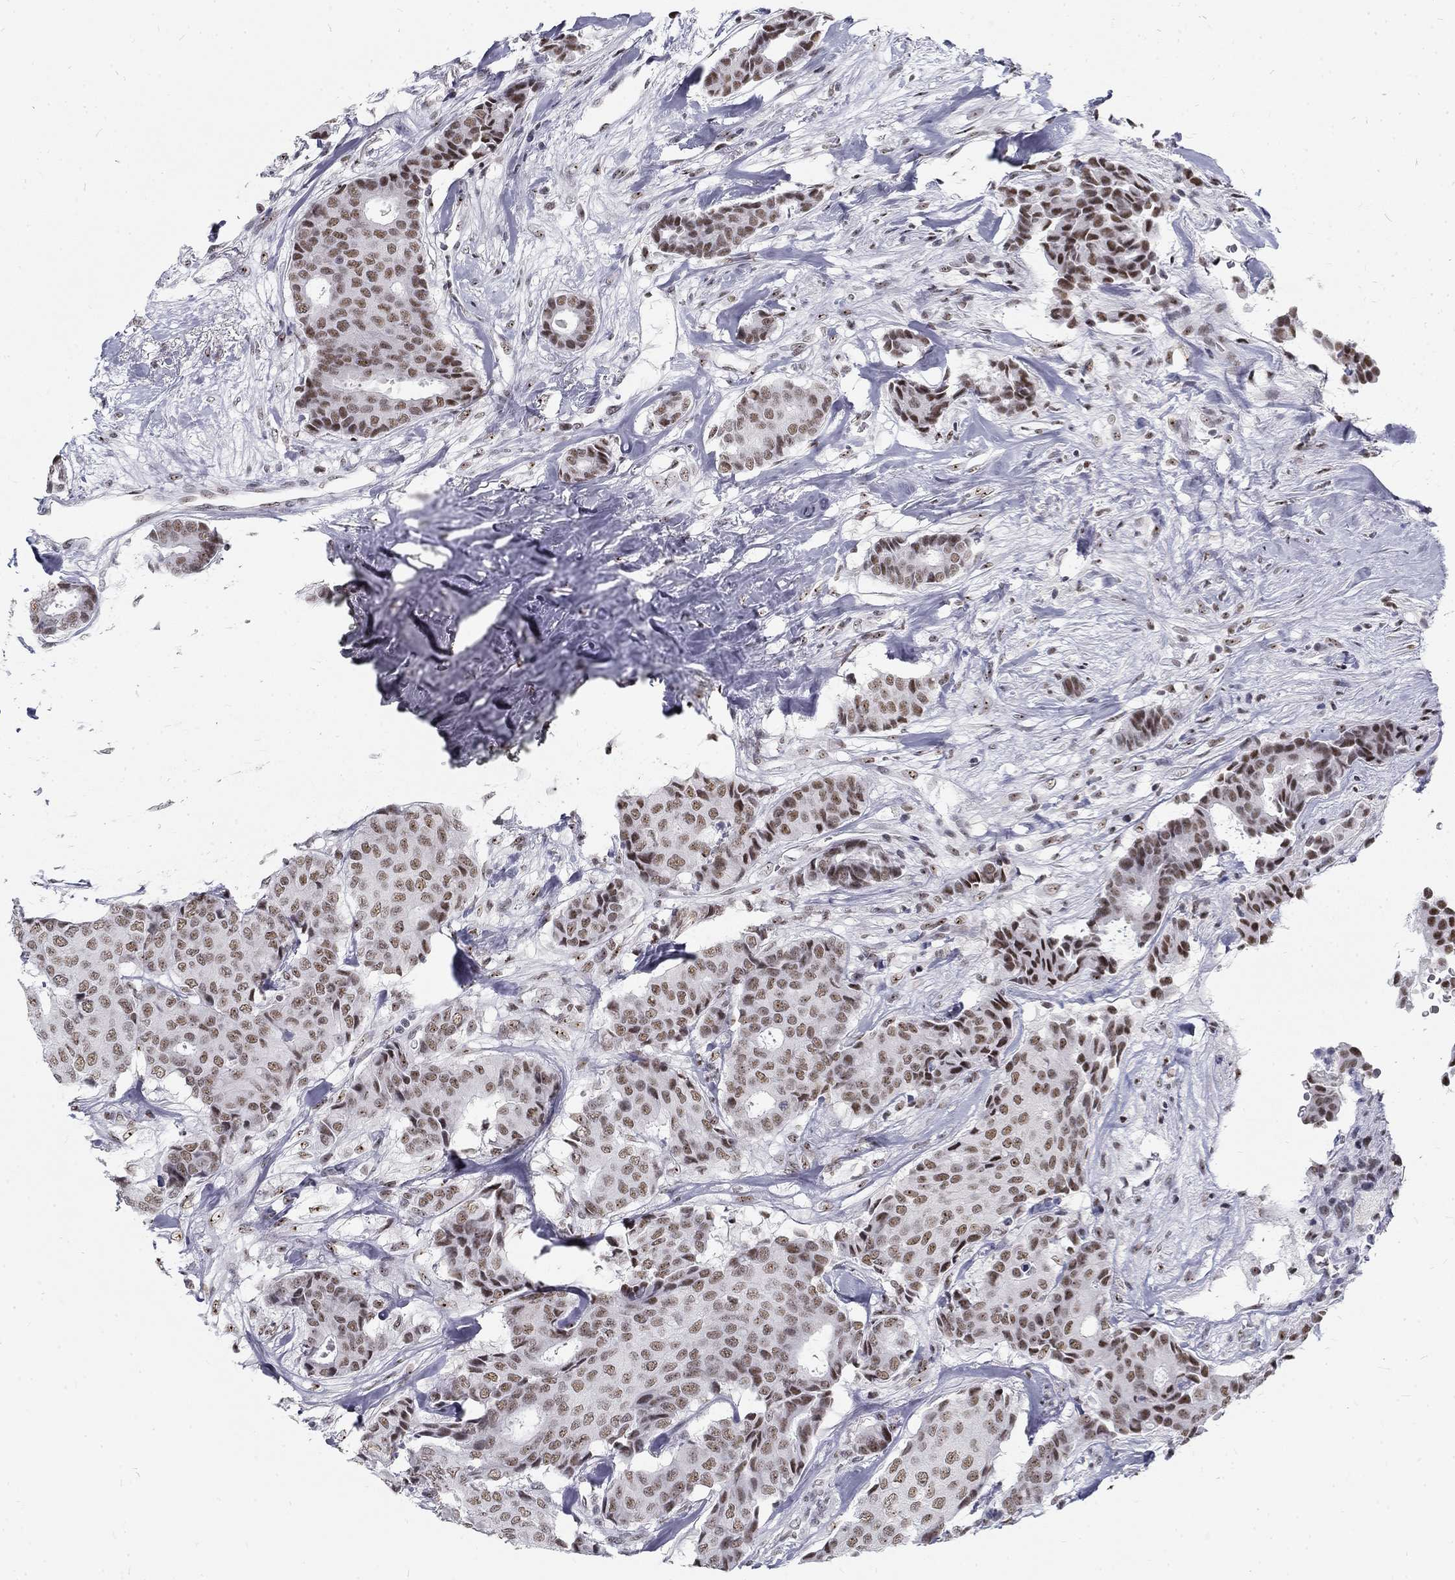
{"staining": {"intensity": "weak", "quantity": "25%-75%", "location": "nuclear"}, "tissue": "breast cancer", "cell_type": "Tumor cells", "image_type": "cancer", "snomed": [{"axis": "morphology", "description": "Duct carcinoma"}, {"axis": "topography", "description": "Breast"}], "caption": "Breast cancer (infiltrating ductal carcinoma) tissue reveals weak nuclear positivity in approximately 25%-75% of tumor cells, visualized by immunohistochemistry. Using DAB (3,3'-diaminobenzidine) (brown) and hematoxylin (blue) stains, captured at high magnification using brightfield microscopy.", "gene": "SNORC", "patient": {"sex": "female", "age": 75}}